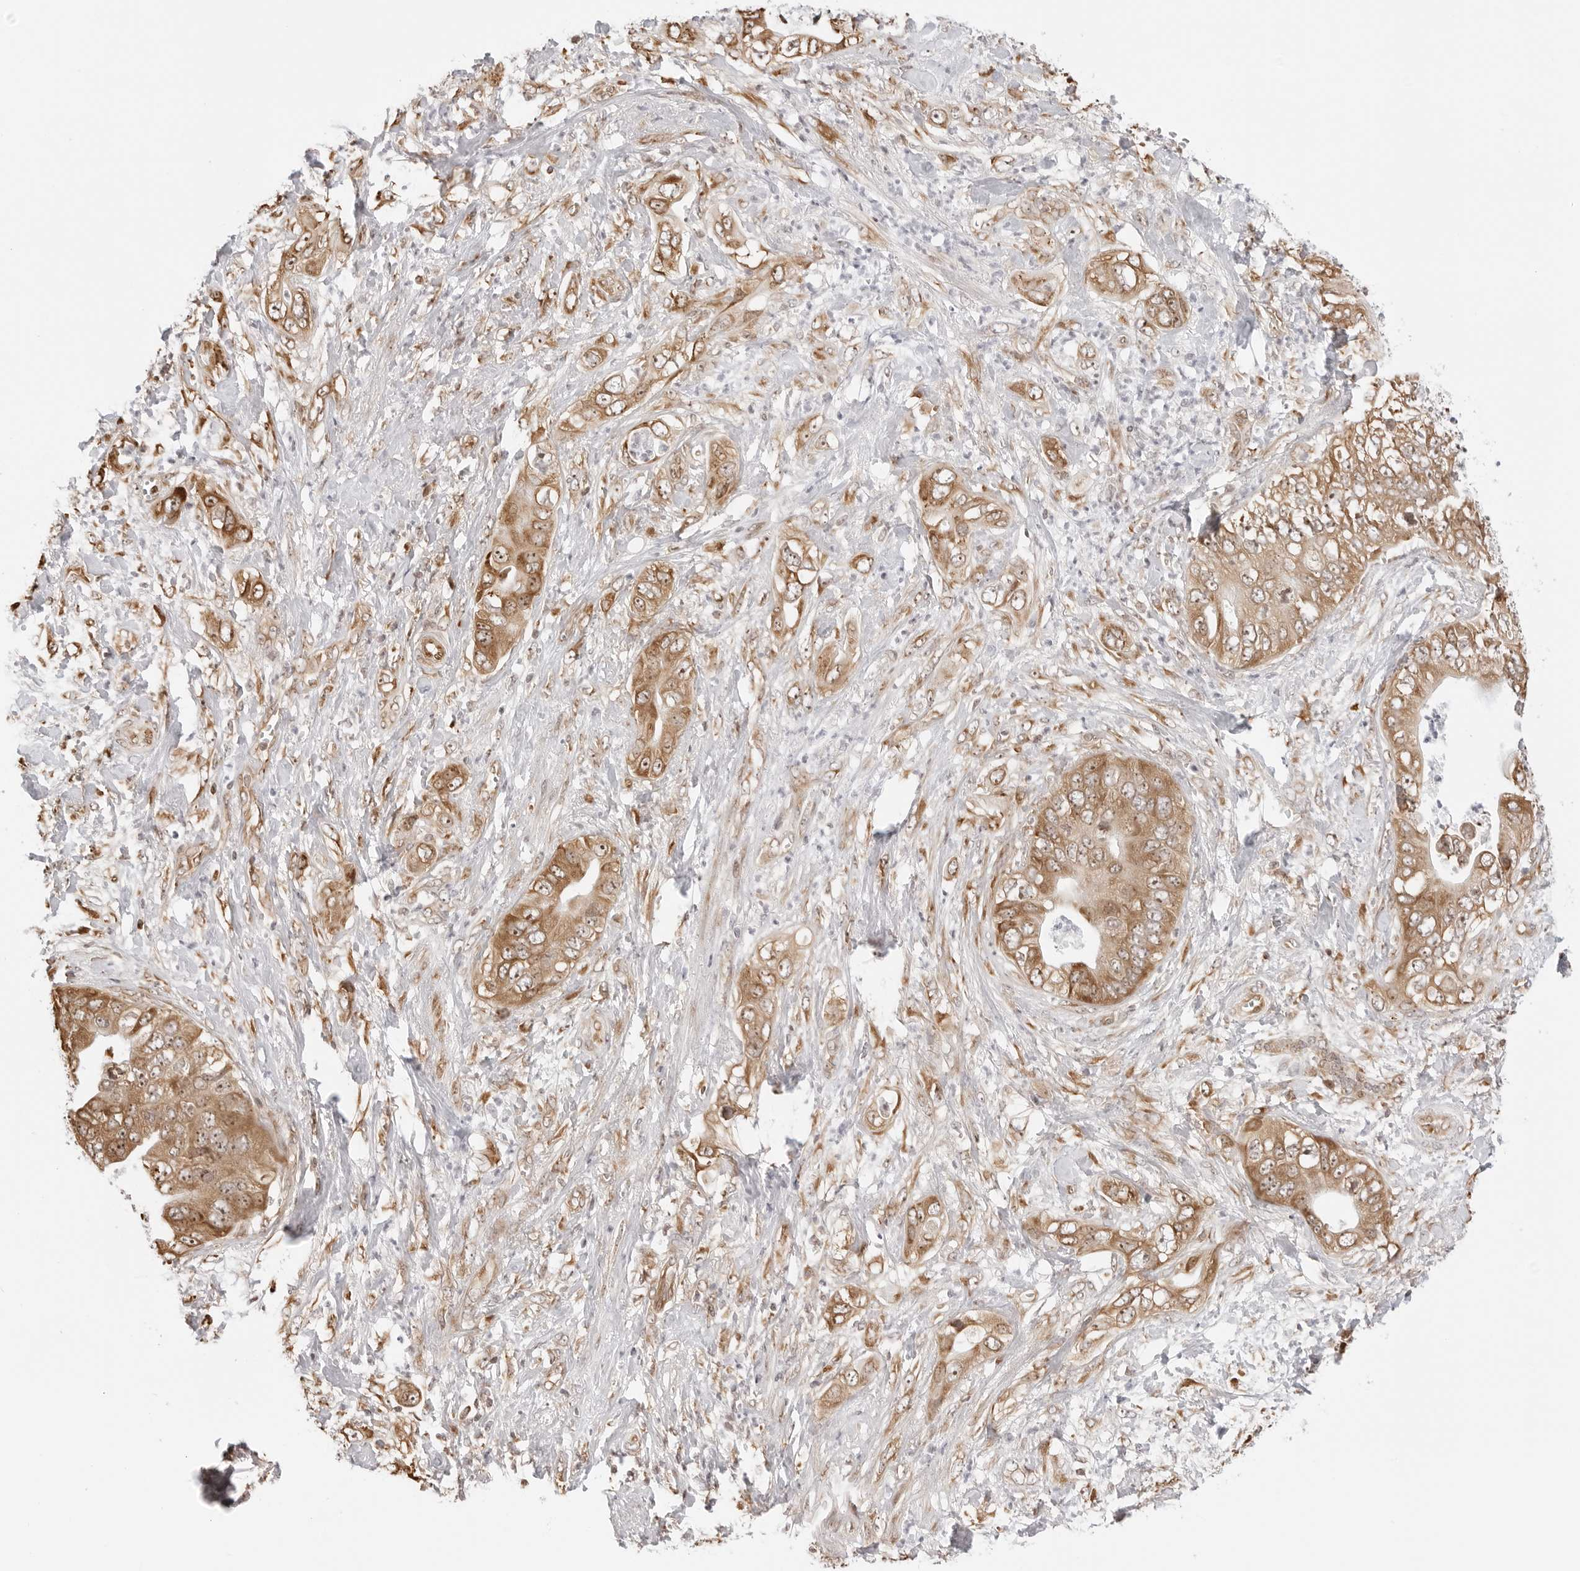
{"staining": {"intensity": "moderate", "quantity": ">75%", "location": "cytoplasmic/membranous,nuclear"}, "tissue": "pancreatic cancer", "cell_type": "Tumor cells", "image_type": "cancer", "snomed": [{"axis": "morphology", "description": "Adenocarcinoma, NOS"}, {"axis": "topography", "description": "Pancreas"}], "caption": "Human pancreatic adenocarcinoma stained with a brown dye reveals moderate cytoplasmic/membranous and nuclear positive expression in approximately >75% of tumor cells.", "gene": "FKBP14", "patient": {"sex": "female", "age": 78}}